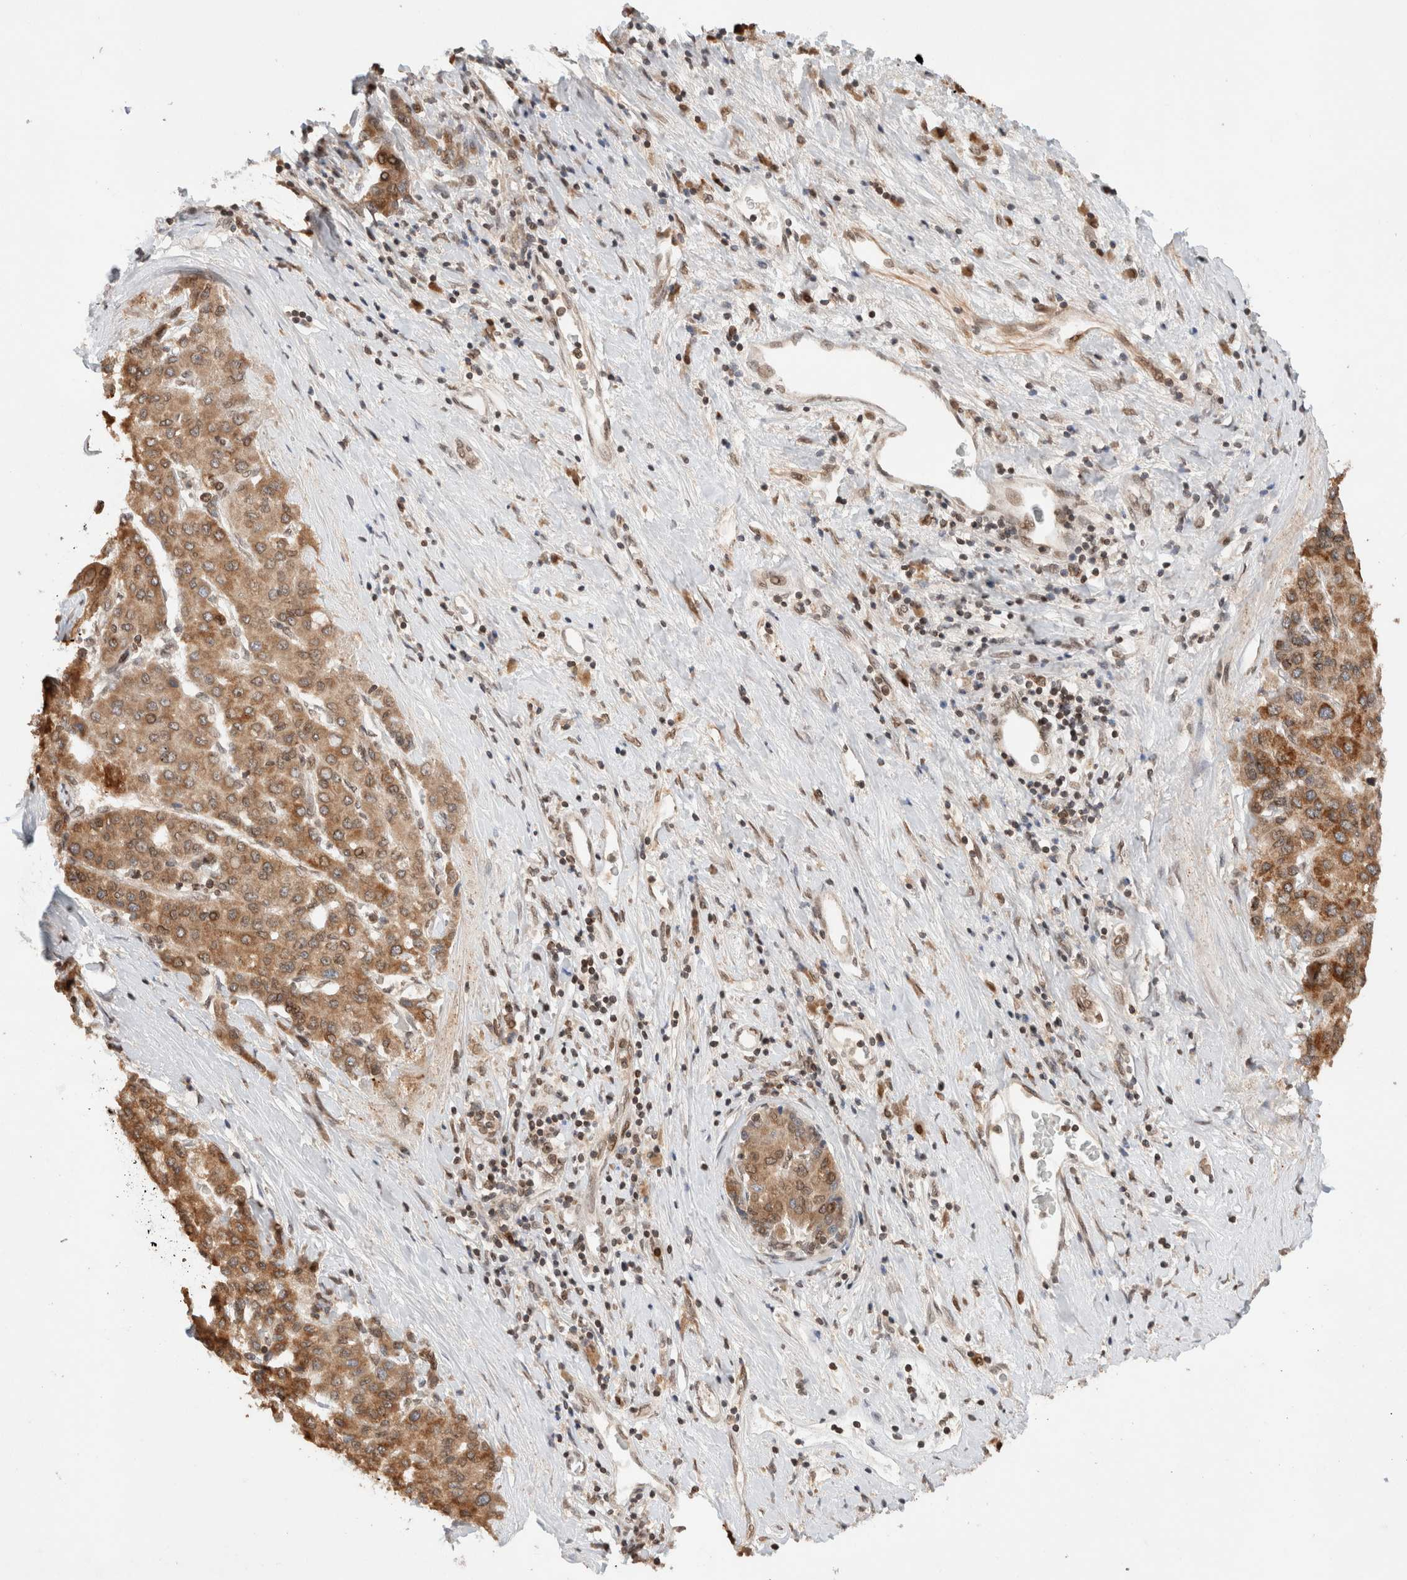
{"staining": {"intensity": "moderate", "quantity": ">75%", "location": "cytoplasmic/membranous"}, "tissue": "liver cancer", "cell_type": "Tumor cells", "image_type": "cancer", "snomed": [{"axis": "morphology", "description": "Carcinoma, Hepatocellular, NOS"}, {"axis": "topography", "description": "Liver"}], "caption": "IHC photomicrograph of human hepatocellular carcinoma (liver) stained for a protein (brown), which reveals medium levels of moderate cytoplasmic/membranous expression in about >75% of tumor cells.", "gene": "TPR", "patient": {"sex": "male", "age": 65}}